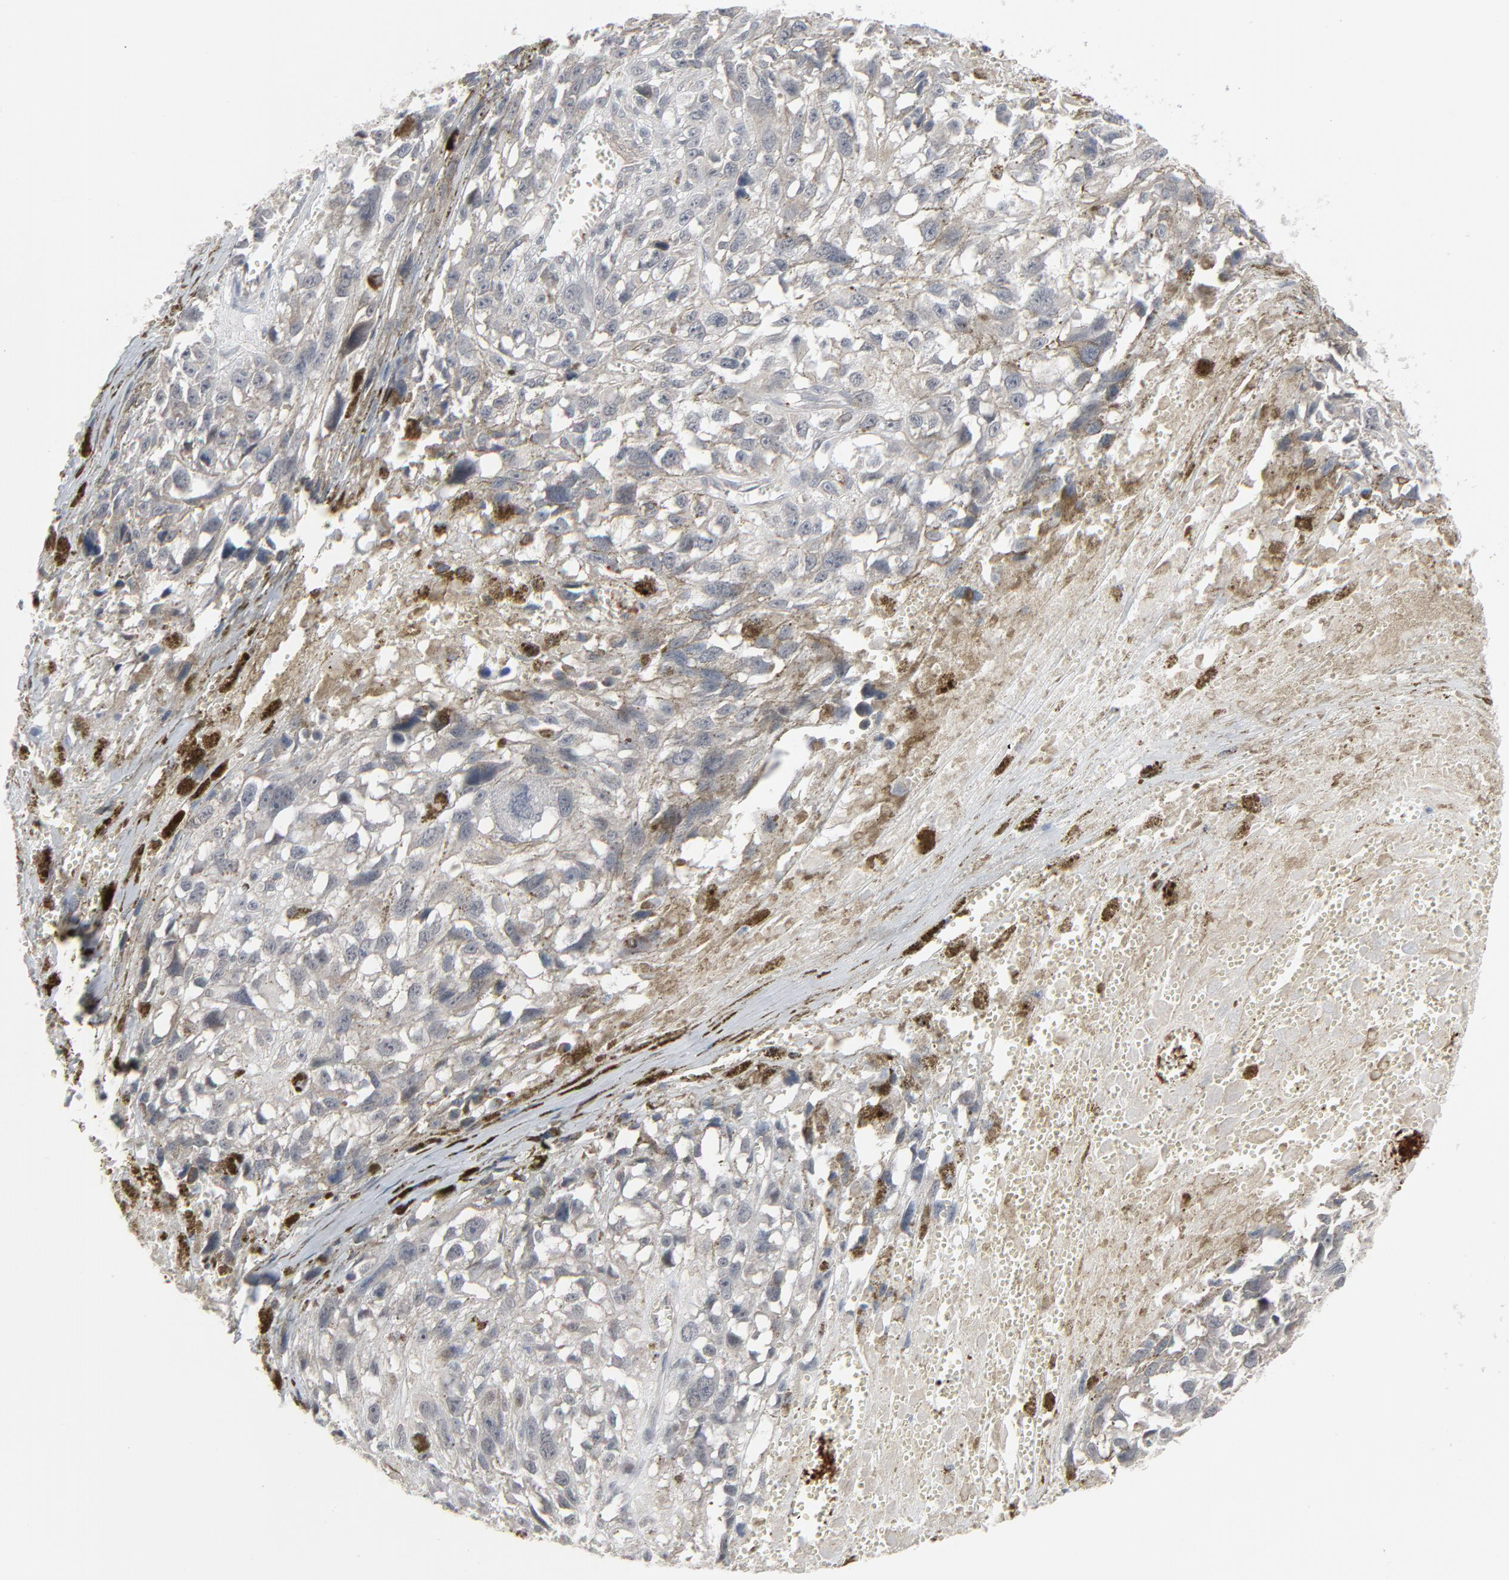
{"staining": {"intensity": "weak", "quantity": "<25%", "location": "cytoplasmic/membranous"}, "tissue": "melanoma", "cell_type": "Tumor cells", "image_type": "cancer", "snomed": [{"axis": "morphology", "description": "Malignant melanoma, Metastatic site"}, {"axis": "topography", "description": "Lymph node"}], "caption": "Tumor cells show no significant protein expression in malignant melanoma (metastatic site). (IHC, brightfield microscopy, high magnification).", "gene": "NEUROD1", "patient": {"sex": "male", "age": 59}}